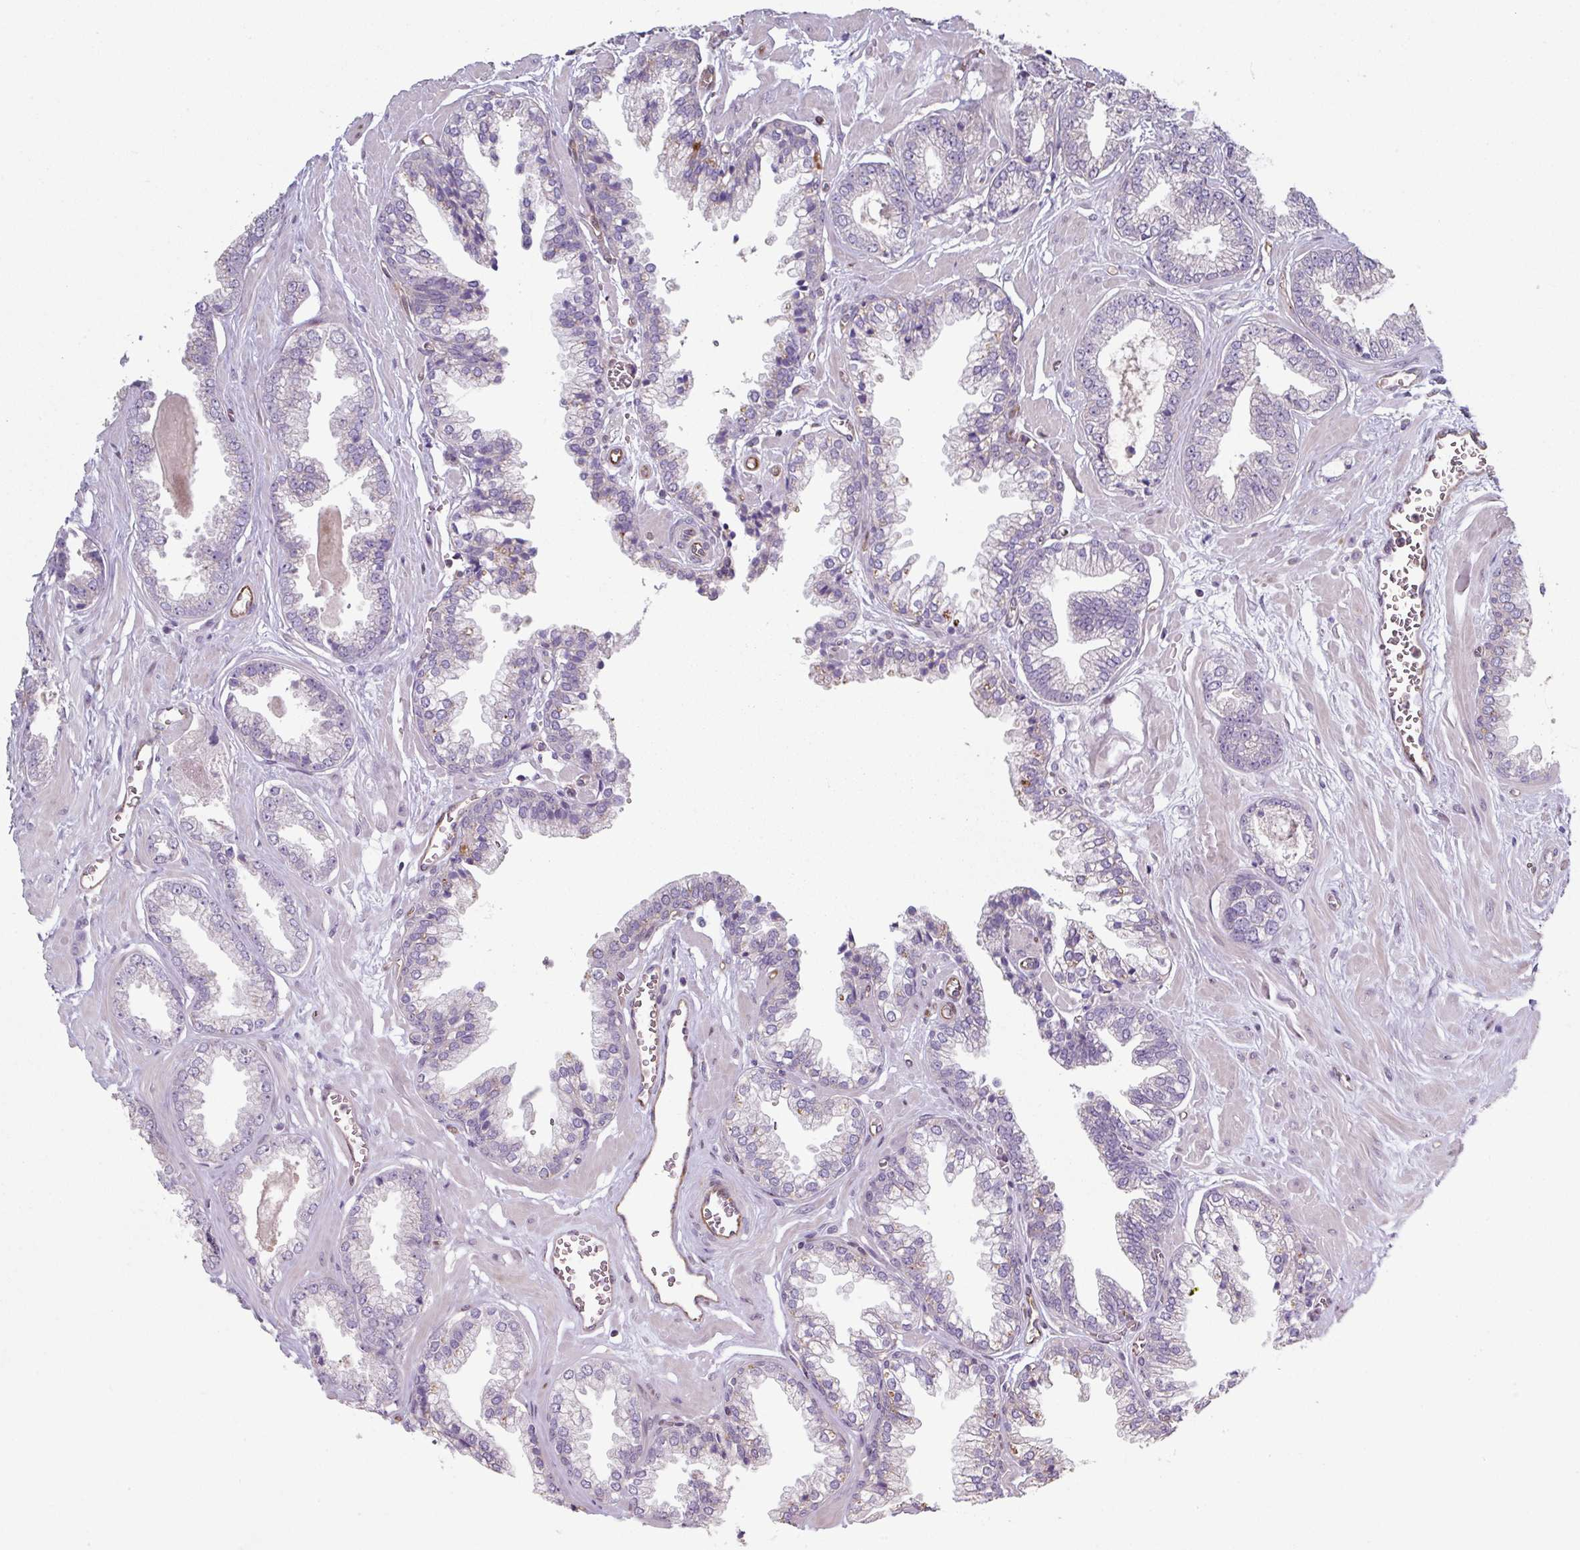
{"staining": {"intensity": "negative", "quantity": "none", "location": "none"}, "tissue": "prostate cancer", "cell_type": "Tumor cells", "image_type": "cancer", "snomed": [{"axis": "morphology", "description": "Adenocarcinoma, Low grade"}, {"axis": "topography", "description": "Prostate"}], "caption": "A histopathology image of human prostate cancer (low-grade adenocarcinoma) is negative for staining in tumor cells.", "gene": "ANO9", "patient": {"sex": "male", "age": 60}}